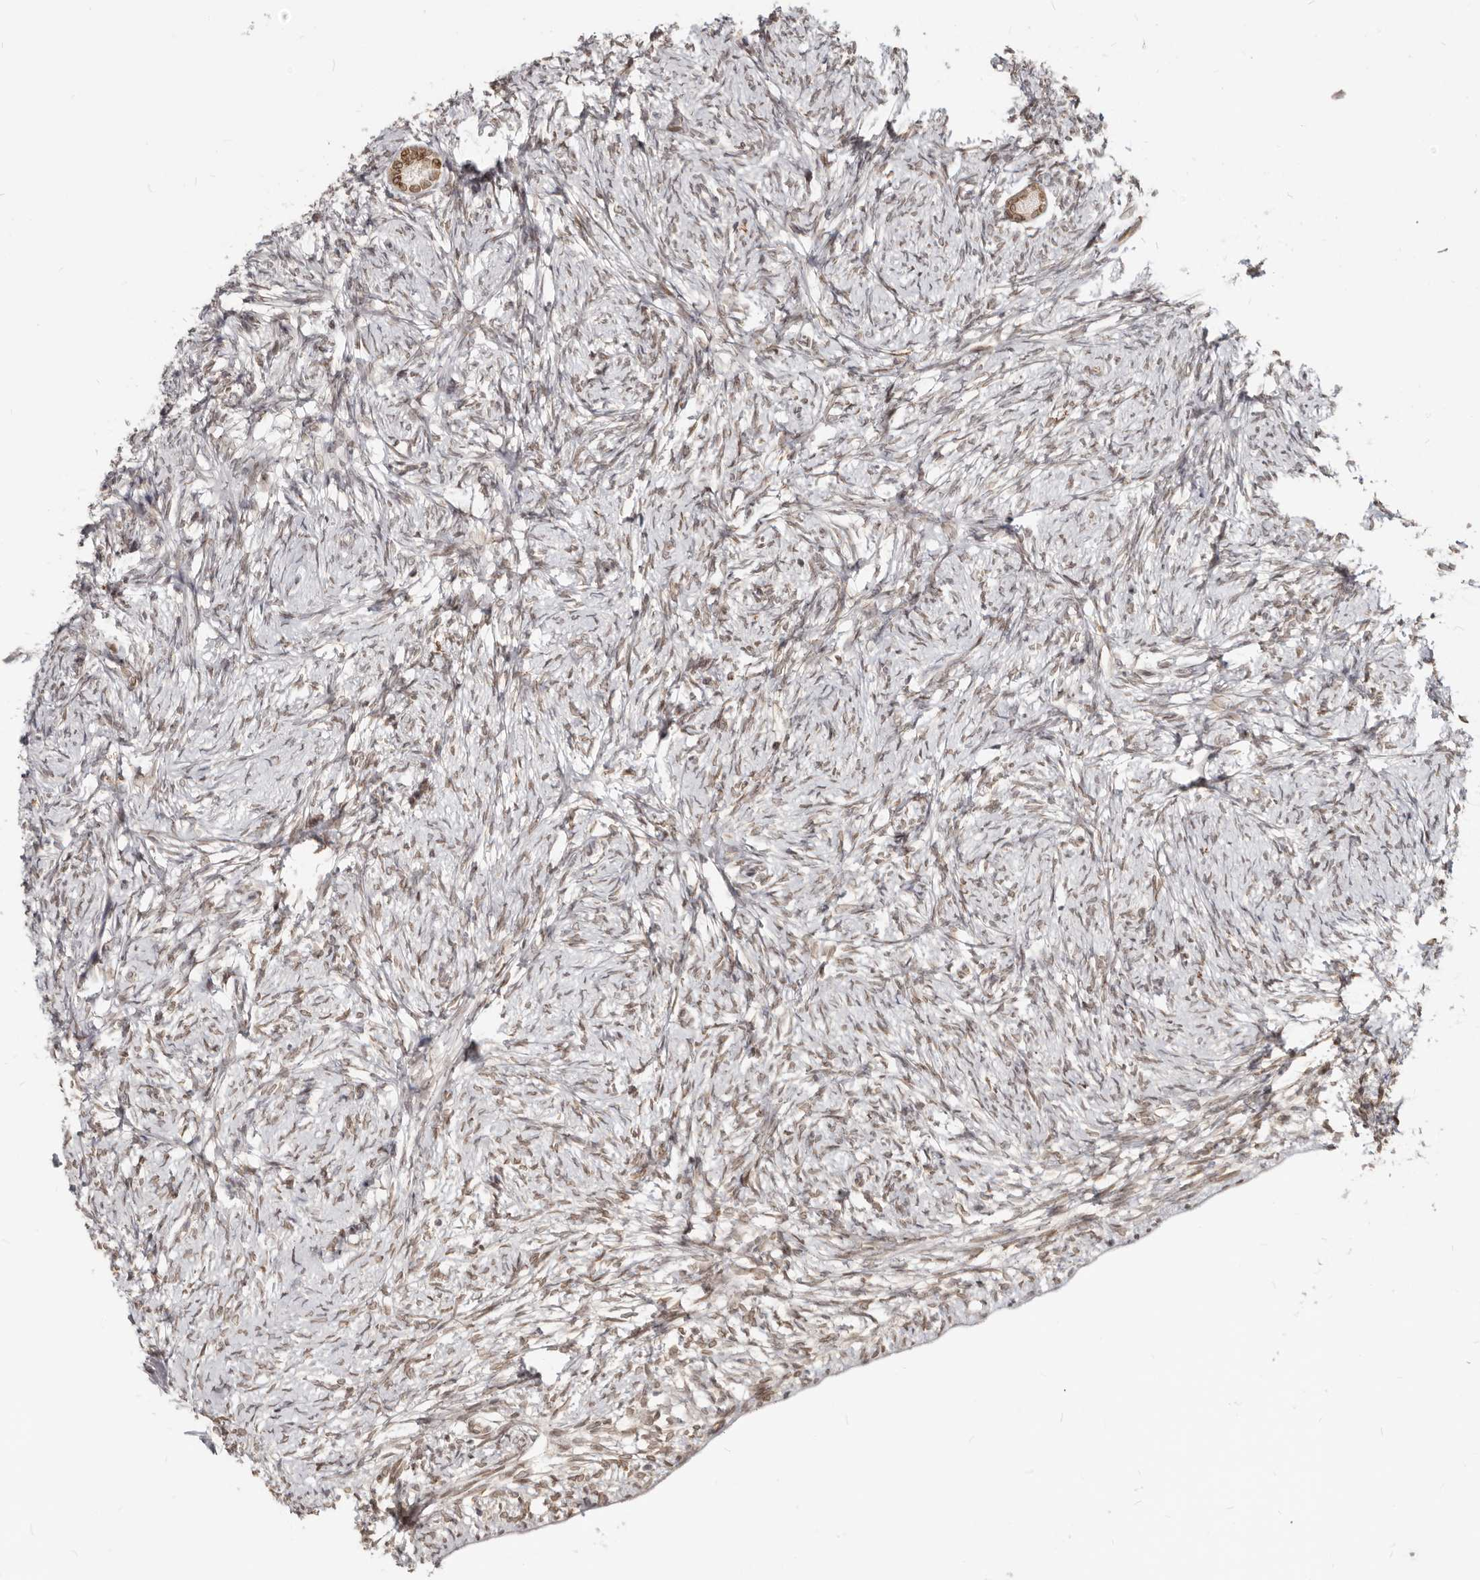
{"staining": {"intensity": "weak", "quantity": "25%-75%", "location": "cytoplasmic/membranous"}, "tissue": "ovary", "cell_type": "Ovarian stroma cells", "image_type": "normal", "snomed": [{"axis": "morphology", "description": "Normal tissue, NOS"}, {"axis": "topography", "description": "Ovary"}], "caption": "The immunohistochemical stain labels weak cytoplasmic/membranous expression in ovarian stroma cells of benign ovary.", "gene": "NUP153", "patient": {"sex": "female", "age": 34}}